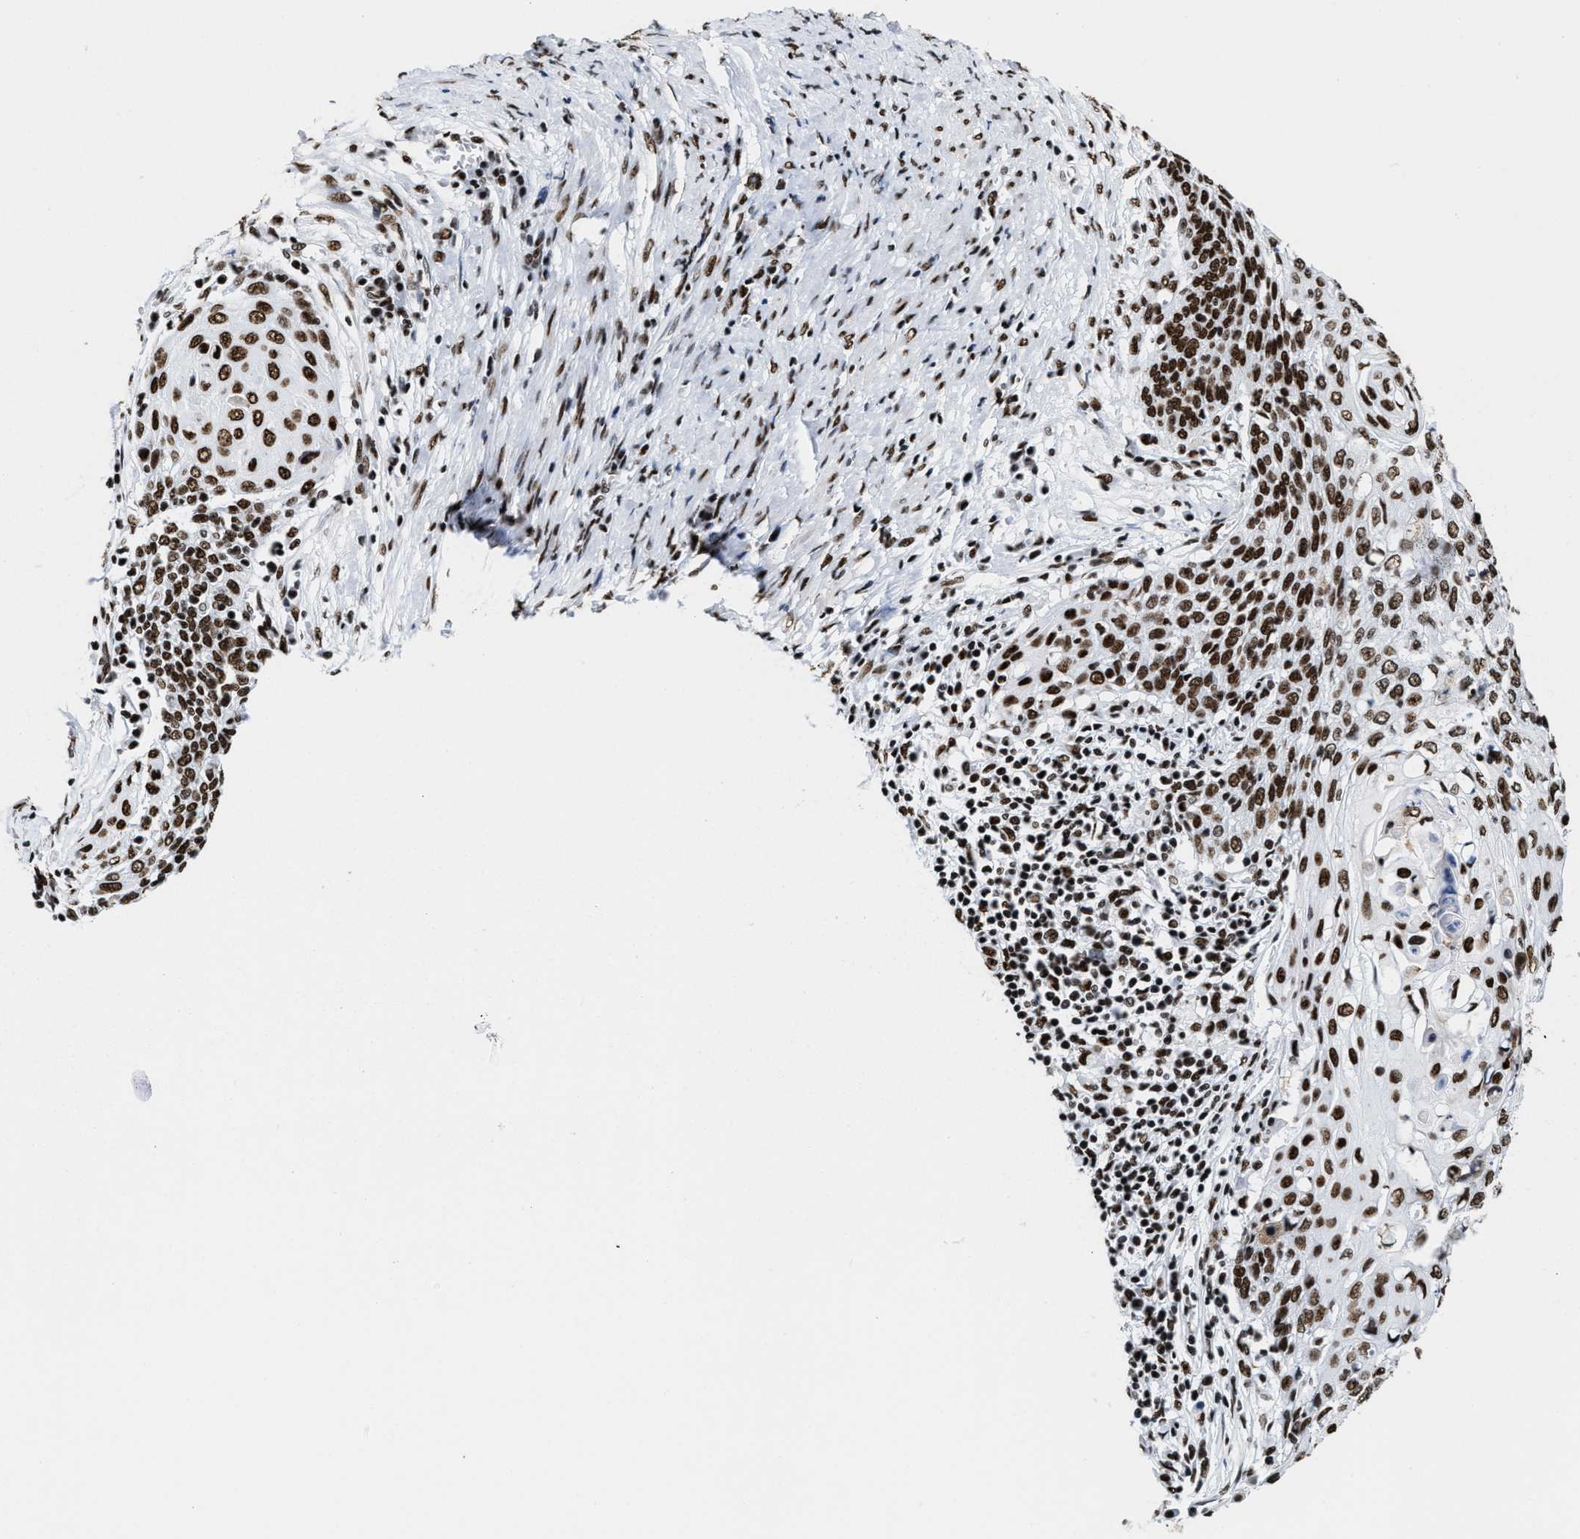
{"staining": {"intensity": "strong", "quantity": ">75%", "location": "nuclear"}, "tissue": "cervical cancer", "cell_type": "Tumor cells", "image_type": "cancer", "snomed": [{"axis": "morphology", "description": "Squamous cell carcinoma, NOS"}, {"axis": "topography", "description": "Cervix"}], "caption": "Immunohistochemical staining of cervical cancer exhibits high levels of strong nuclear expression in approximately >75% of tumor cells.", "gene": "SMARCC2", "patient": {"sex": "female", "age": 39}}